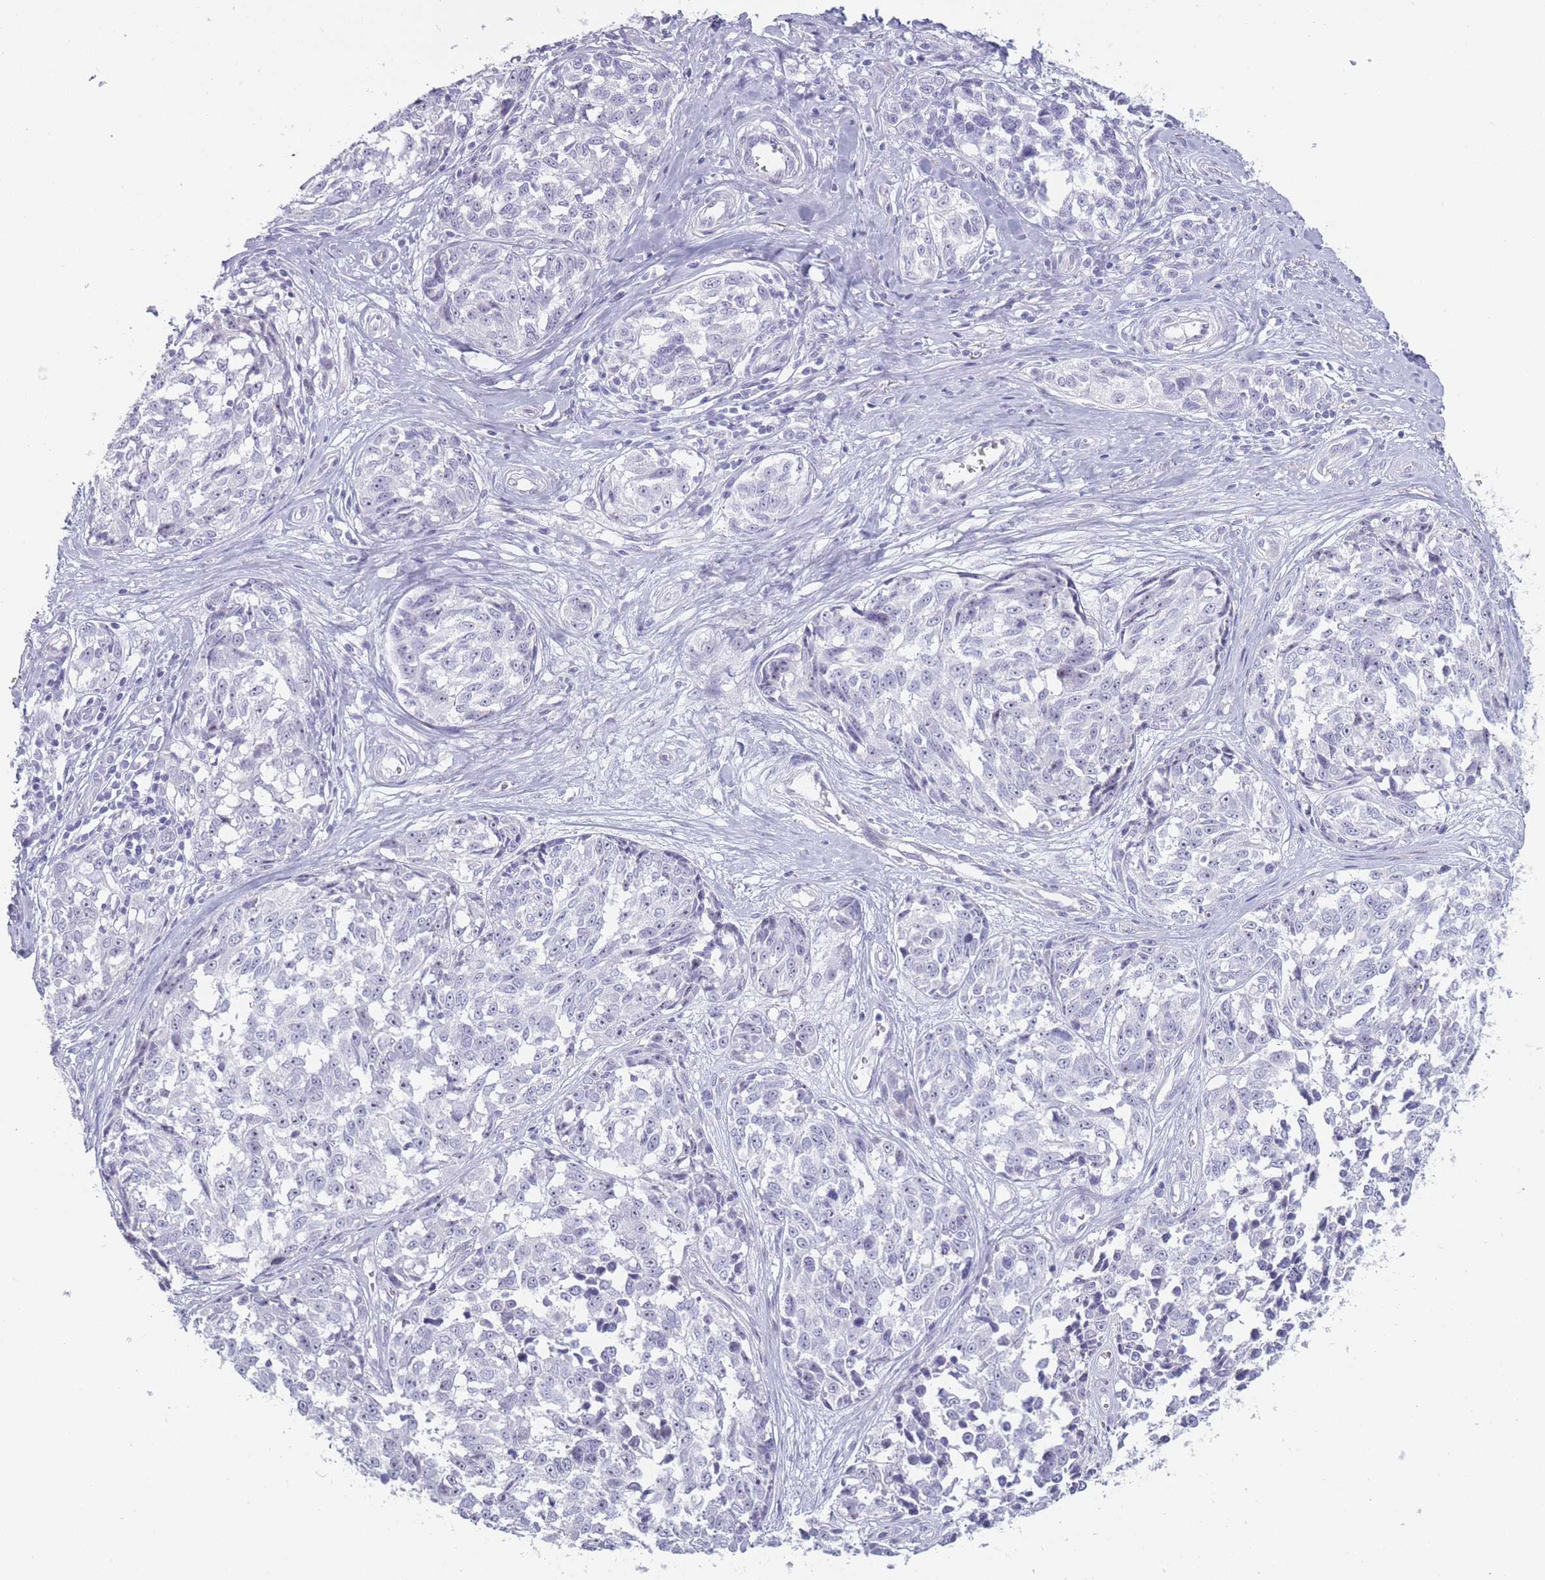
{"staining": {"intensity": "negative", "quantity": "none", "location": "none"}, "tissue": "melanoma", "cell_type": "Tumor cells", "image_type": "cancer", "snomed": [{"axis": "morphology", "description": "Normal tissue, NOS"}, {"axis": "morphology", "description": "Malignant melanoma, NOS"}, {"axis": "topography", "description": "Skin"}], "caption": "High power microscopy micrograph of an immunohistochemistry photomicrograph of melanoma, revealing no significant staining in tumor cells.", "gene": "ROS1", "patient": {"sex": "female", "age": 64}}